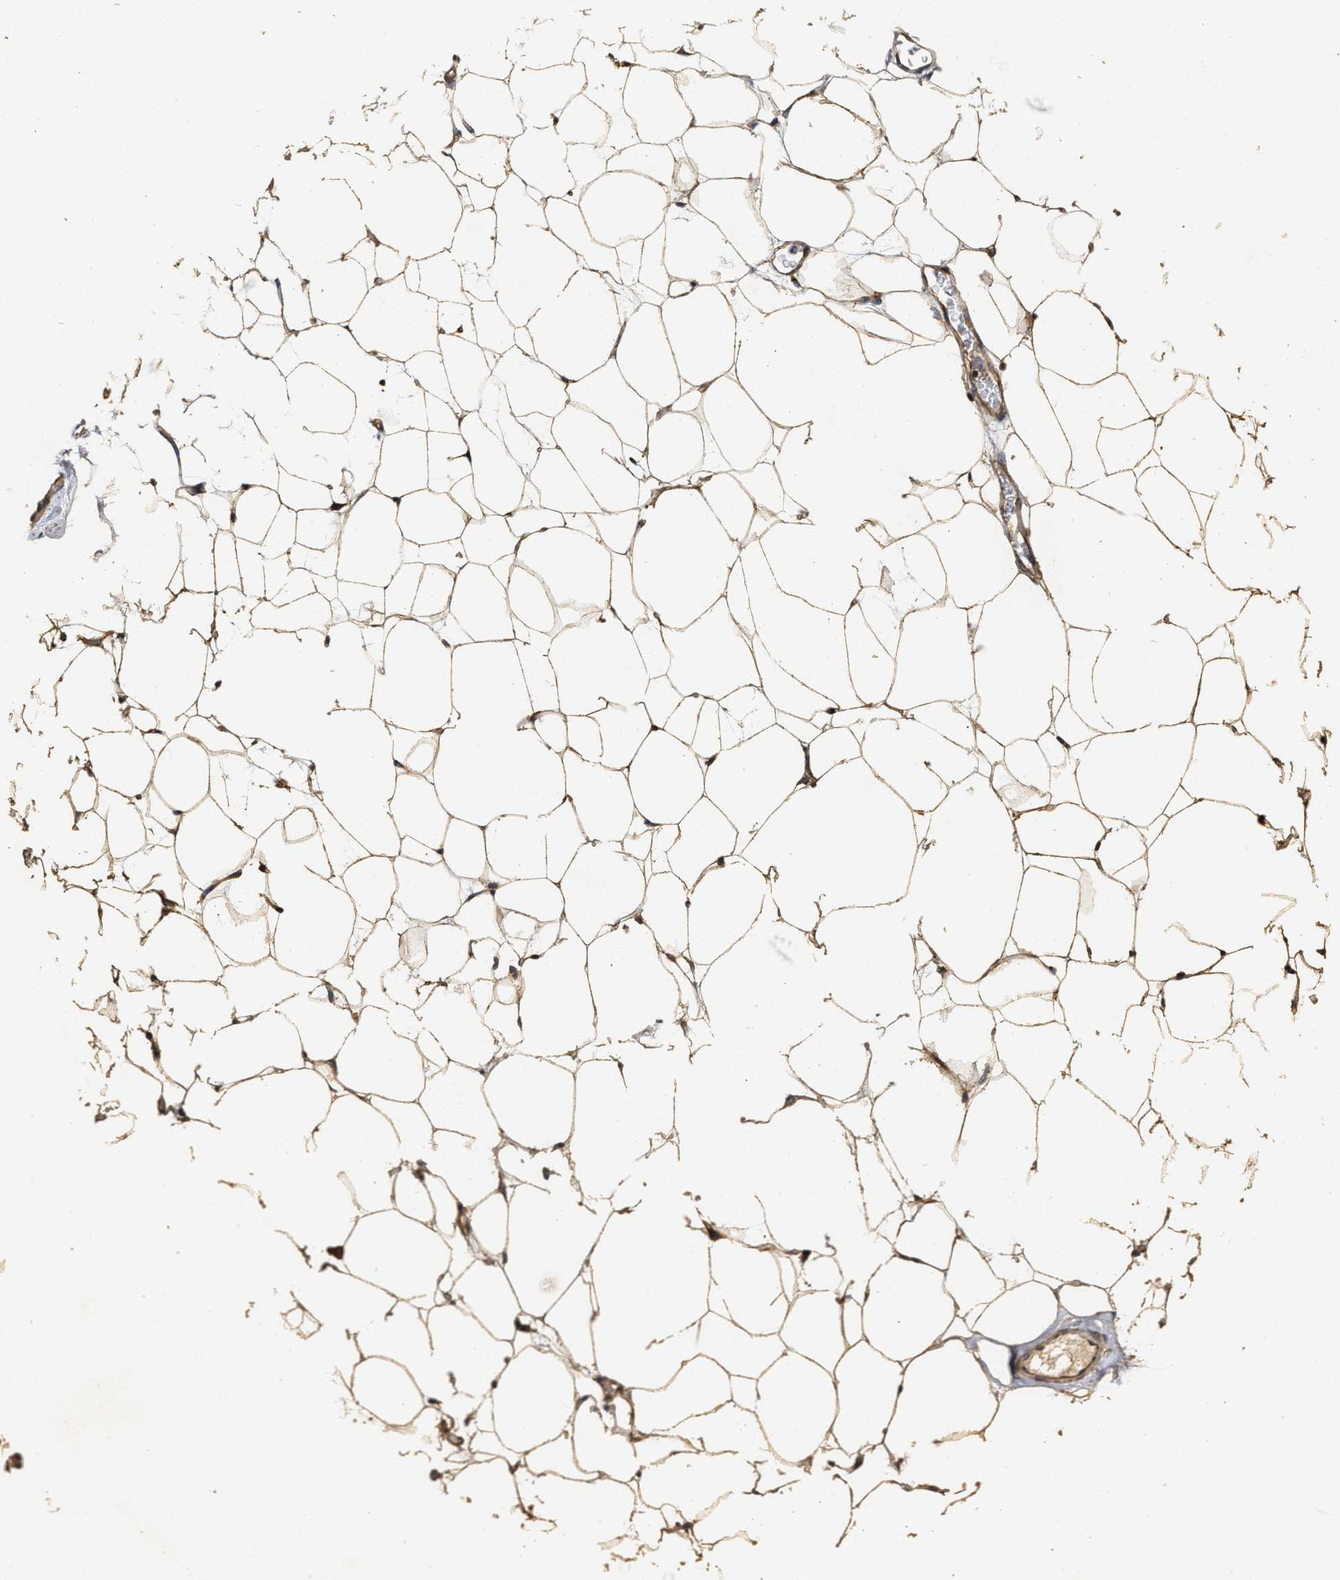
{"staining": {"intensity": "moderate", "quantity": ">75%", "location": "cytoplasmic/membranous"}, "tissue": "adipose tissue", "cell_type": "Adipocytes", "image_type": "normal", "snomed": [{"axis": "morphology", "description": "Normal tissue, NOS"}, {"axis": "topography", "description": "Breast"}, {"axis": "topography", "description": "Soft tissue"}], "caption": "A histopathology image of human adipose tissue stained for a protein demonstrates moderate cytoplasmic/membranous brown staining in adipocytes. The staining was performed using DAB (3,3'-diaminobenzidine) to visualize the protein expression in brown, while the nuclei were stained in blue with hematoxylin (Magnification: 20x).", "gene": "NAV1", "patient": {"sex": "female", "age": 75}}